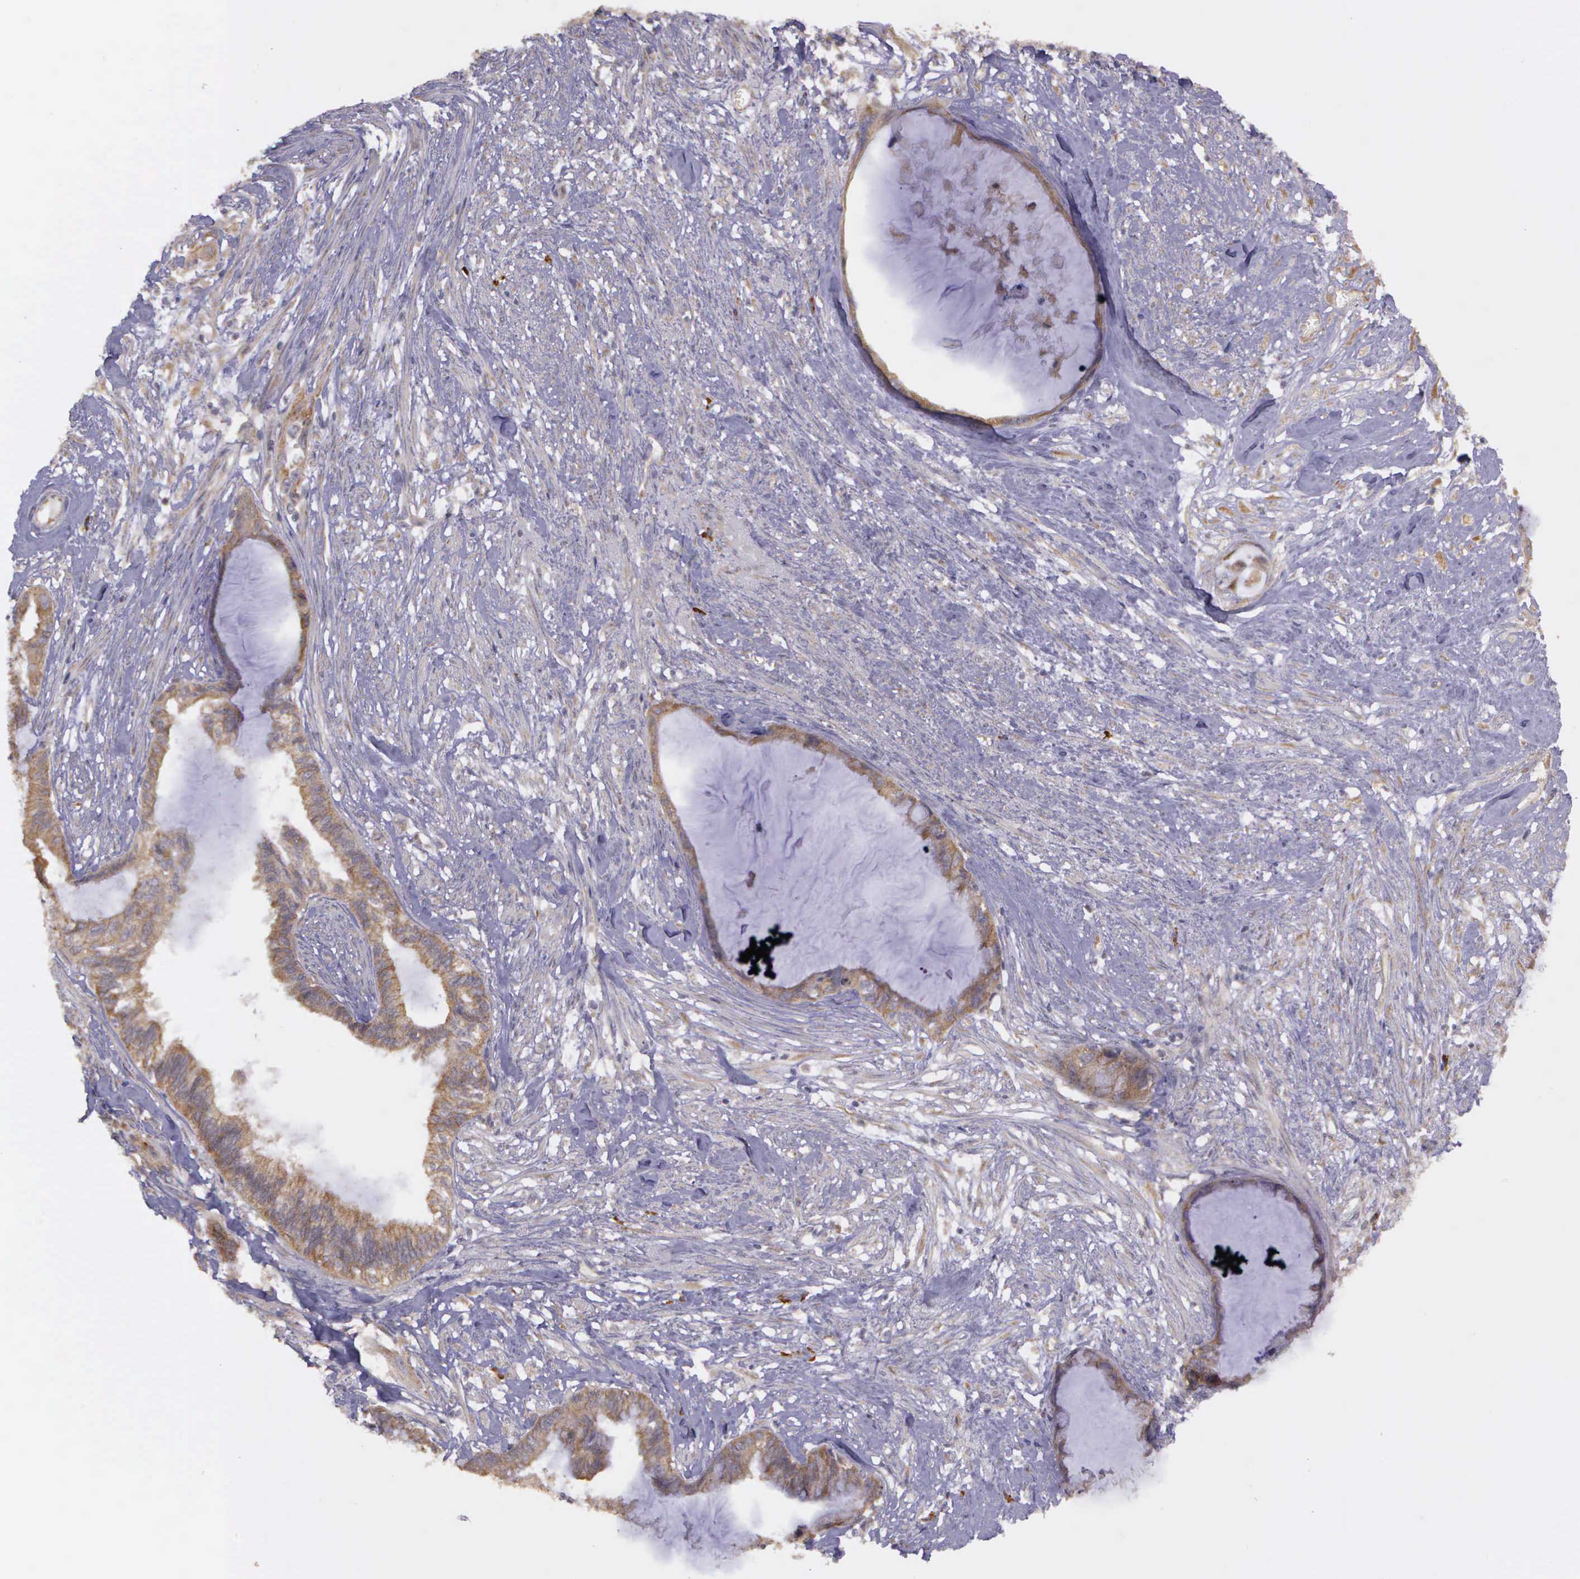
{"staining": {"intensity": "moderate", "quantity": ">75%", "location": "cytoplasmic/membranous"}, "tissue": "endometrial cancer", "cell_type": "Tumor cells", "image_type": "cancer", "snomed": [{"axis": "morphology", "description": "Adenocarcinoma, NOS"}, {"axis": "topography", "description": "Endometrium"}], "caption": "An immunohistochemistry histopathology image of neoplastic tissue is shown. Protein staining in brown highlights moderate cytoplasmic/membranous positivity in endometrial cancer (adenocarcinoma) within tumor cells.", "gene": "EIF5", "patient": {"sex": "female", "age": 86}}